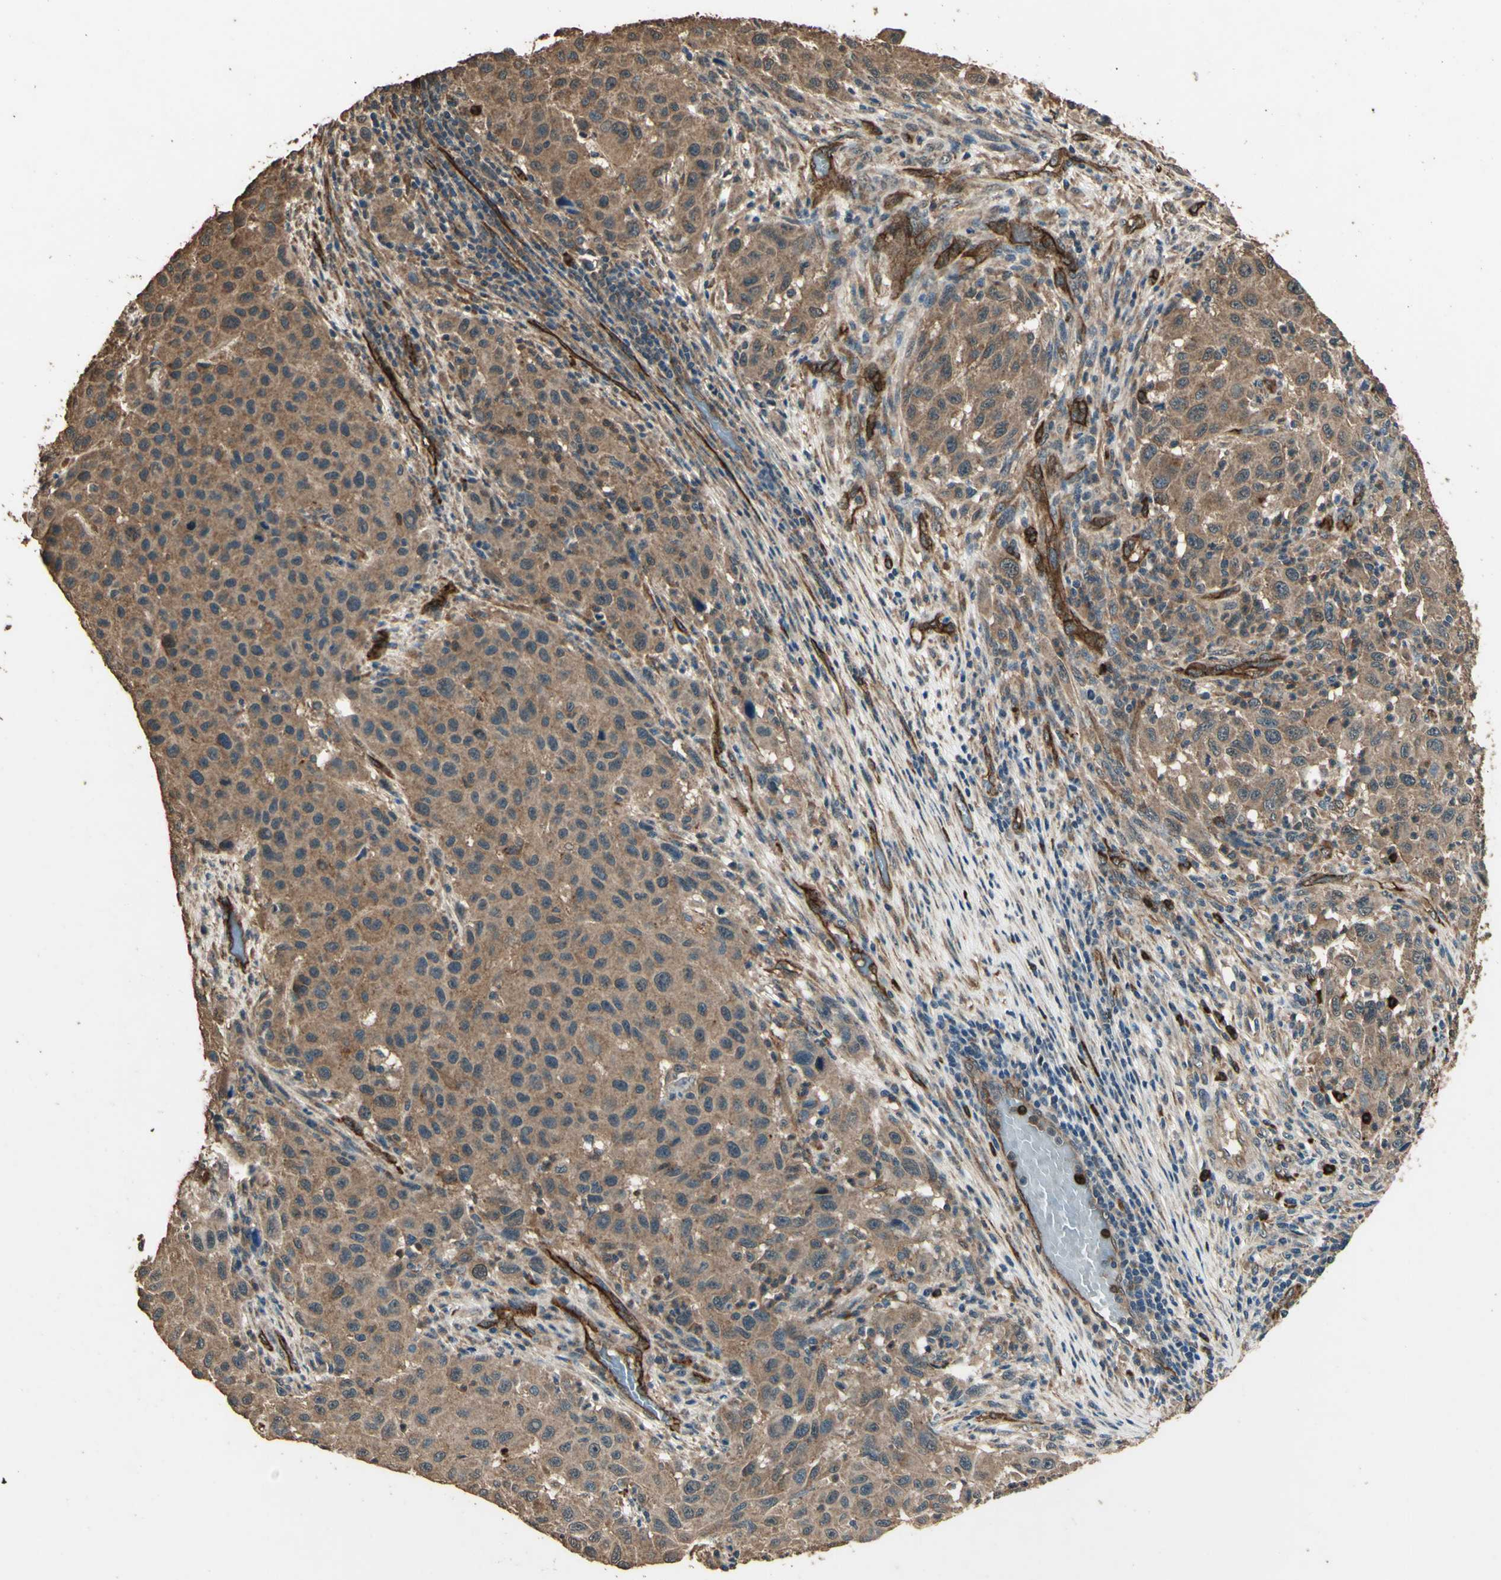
{"staining": {"intensity": "moderate", "quantity": ">75%", "location": "cytoplasmic/membranous"}, "tissue": "melanoma", "cell_type": "Tumor cells", "image_type": "cancer", "snomed": [{"axis": "morphology", "description": "Malignant melanoma, Metastatic site"}, {"axis": "topography", "description": "Lymph node"}], "caption": "Protein expression by immunohistochemistry (IHC) demonstrates moderate cytoplasmic/membranous positivity in approximately >75% of tumor cells in malignant melanoma (metastatic site).", "gene": "TSPO", "patient": {"sex": "male", "age": 61}}